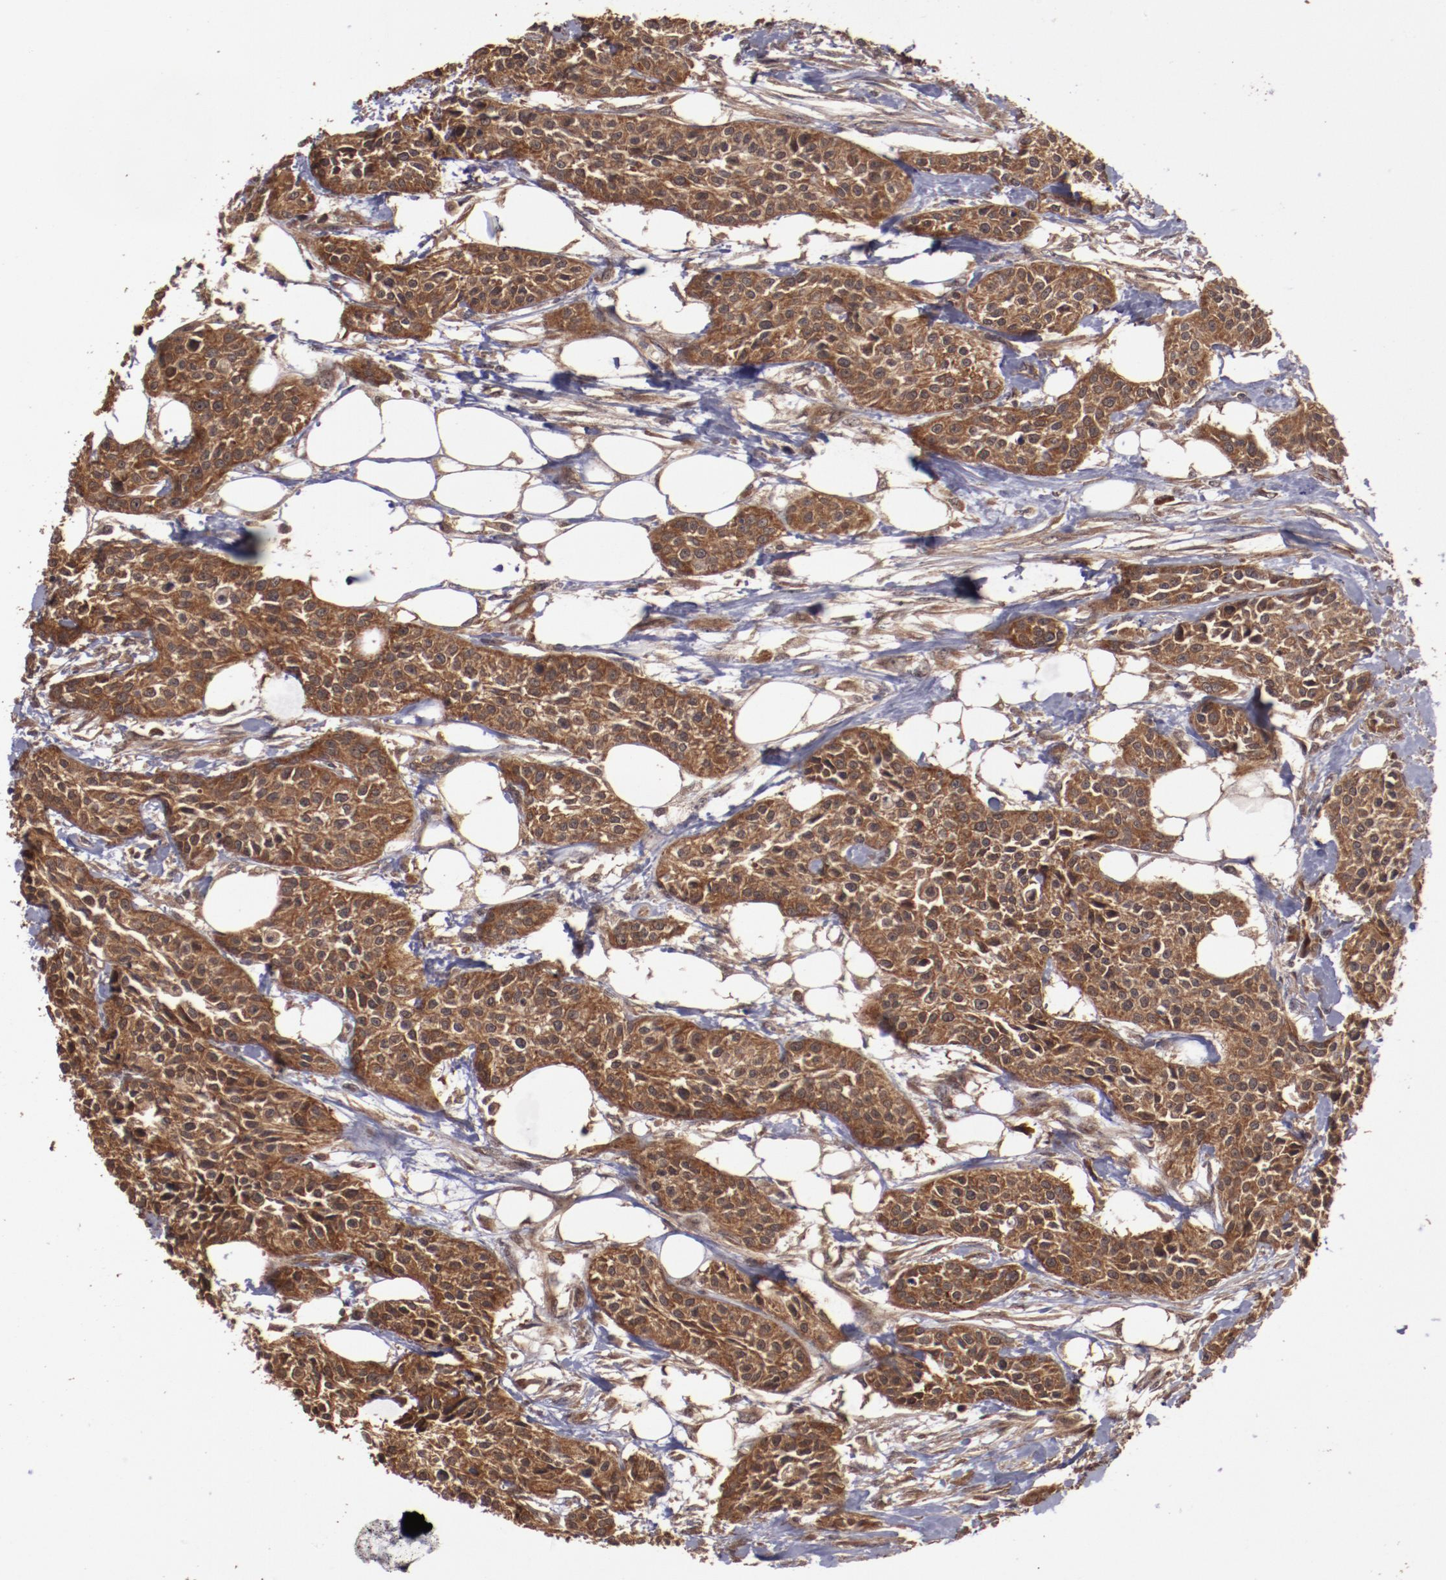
{"staining": {"intensity": "strong", "quantity": ">75%", "location": "cytoplasmic/membranous"}, "tissue": "urothelial cancer", "cell_type": "Tumor cells", "image_type": "cancer", "snomed": [{"axis": "morphology", "description": "Urothelial carcinoma, High grade"}, {"axis": "topography", "description": "Urinary bladder"}], "caption": "The immunohistochemical stain labels strong cytoplasmic/membranous positivity in tumor cells of urothelial carcinoma (high-grade) tissue. The staining was performed using DAB (3,3'-diaminobenzidine) to visualize the protein expression in brown, while the nuclei were stained in blue with hematoxylin (Magnification: 20x).", "gene": "TXNDC16", "patient": {"sex": "male", "age": 56}}